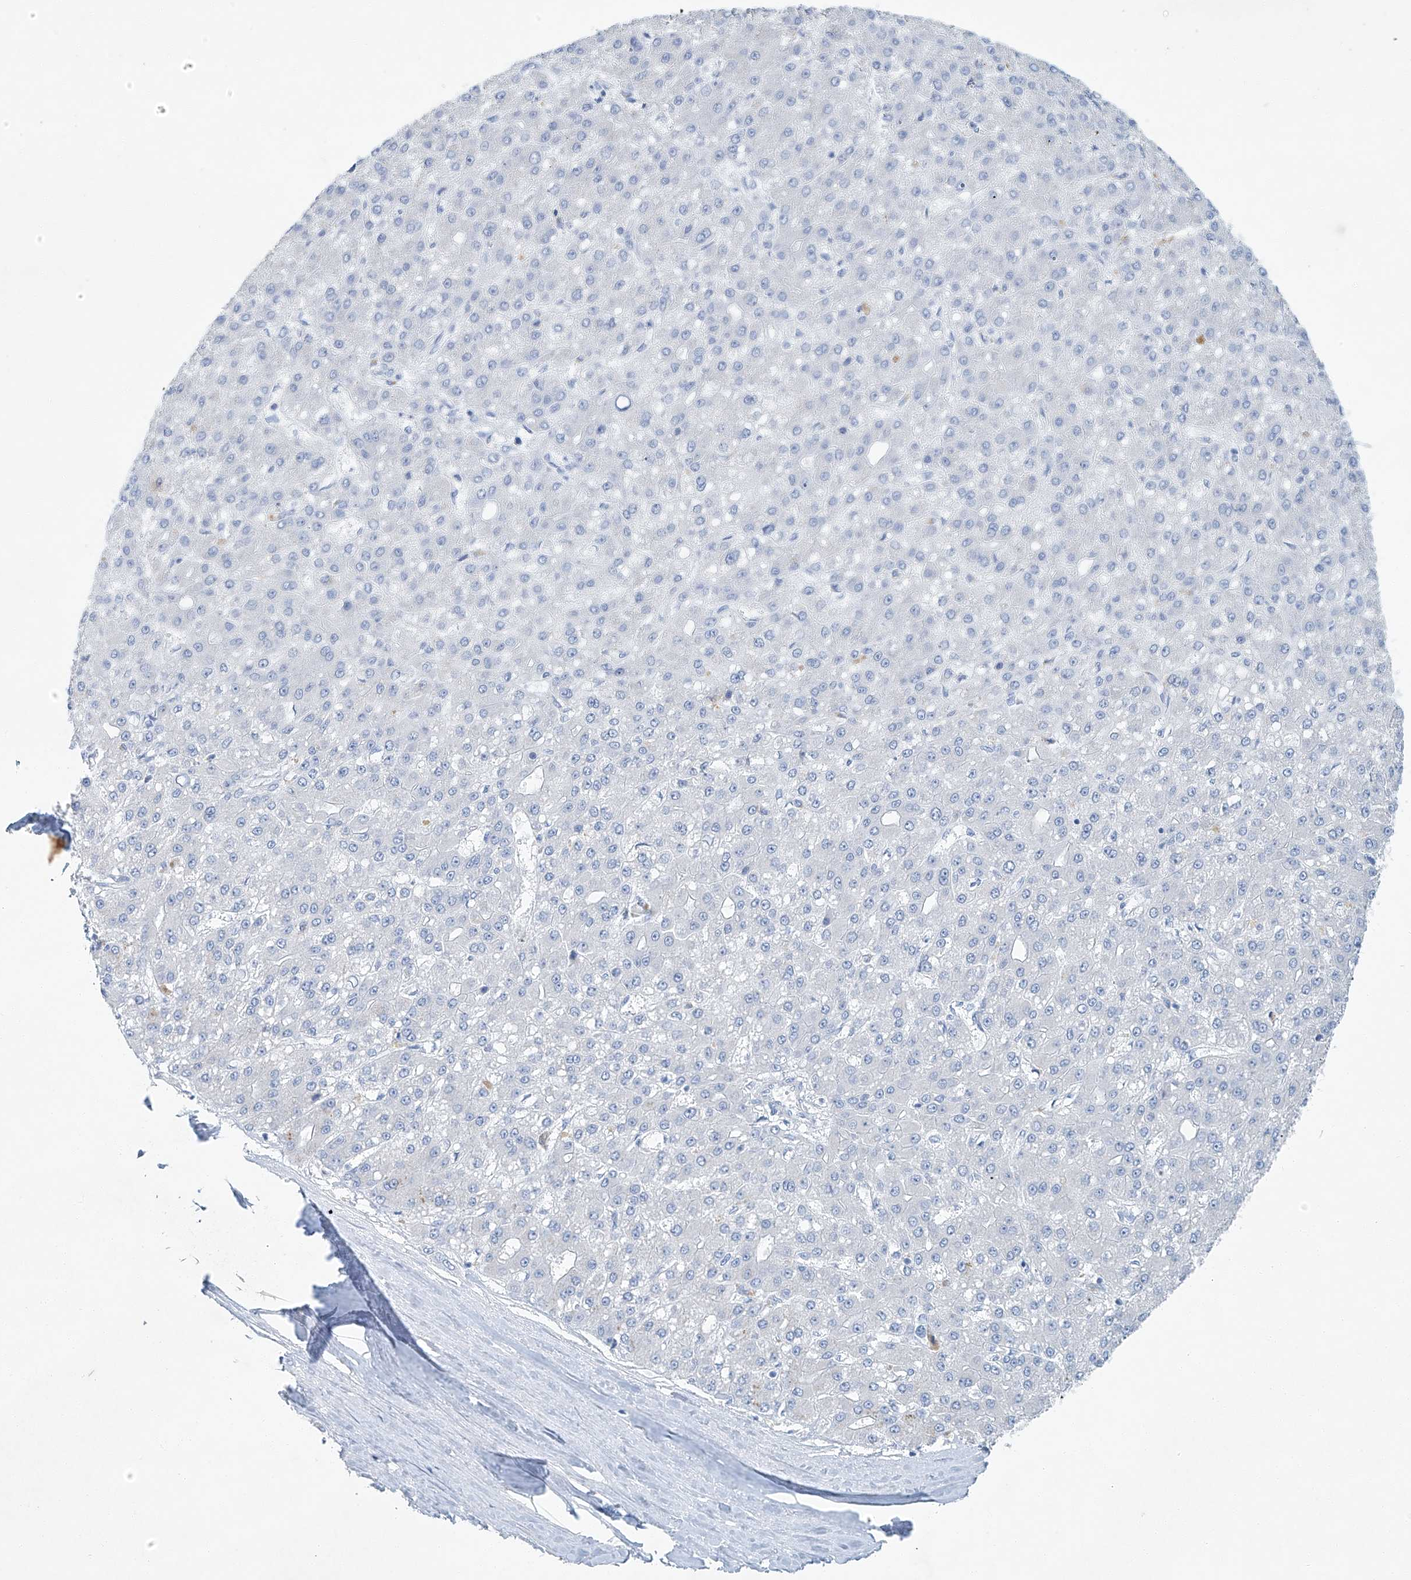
{"staining": {"intensity": "negative", "quantity": "none", "location": "none"}, "tissue": "liver cancer", "cell_type": "Tumor cells", "image_type": "cancer", "snomed": [{"axis": "morphology", "description": "Carcinoma, Hepatocellular, NOS"}, {"axis": "topography", "description": "Liver"}], "caption": "This micrograph is of liver hepatocellular carcinoma stained with IHC to label a protein in brown with the nuclei are counter-stained blue. There is no staining in tumor cells. The staining was performed using DAB (3,3'-diaminobenzidine) to visualize the protein expression in brown, while the nuclei were stained in blue with hematoxylin (Magnification: 20x).", "gene": "C1orf87", "patient": {"sex": "male", "age": 67}}